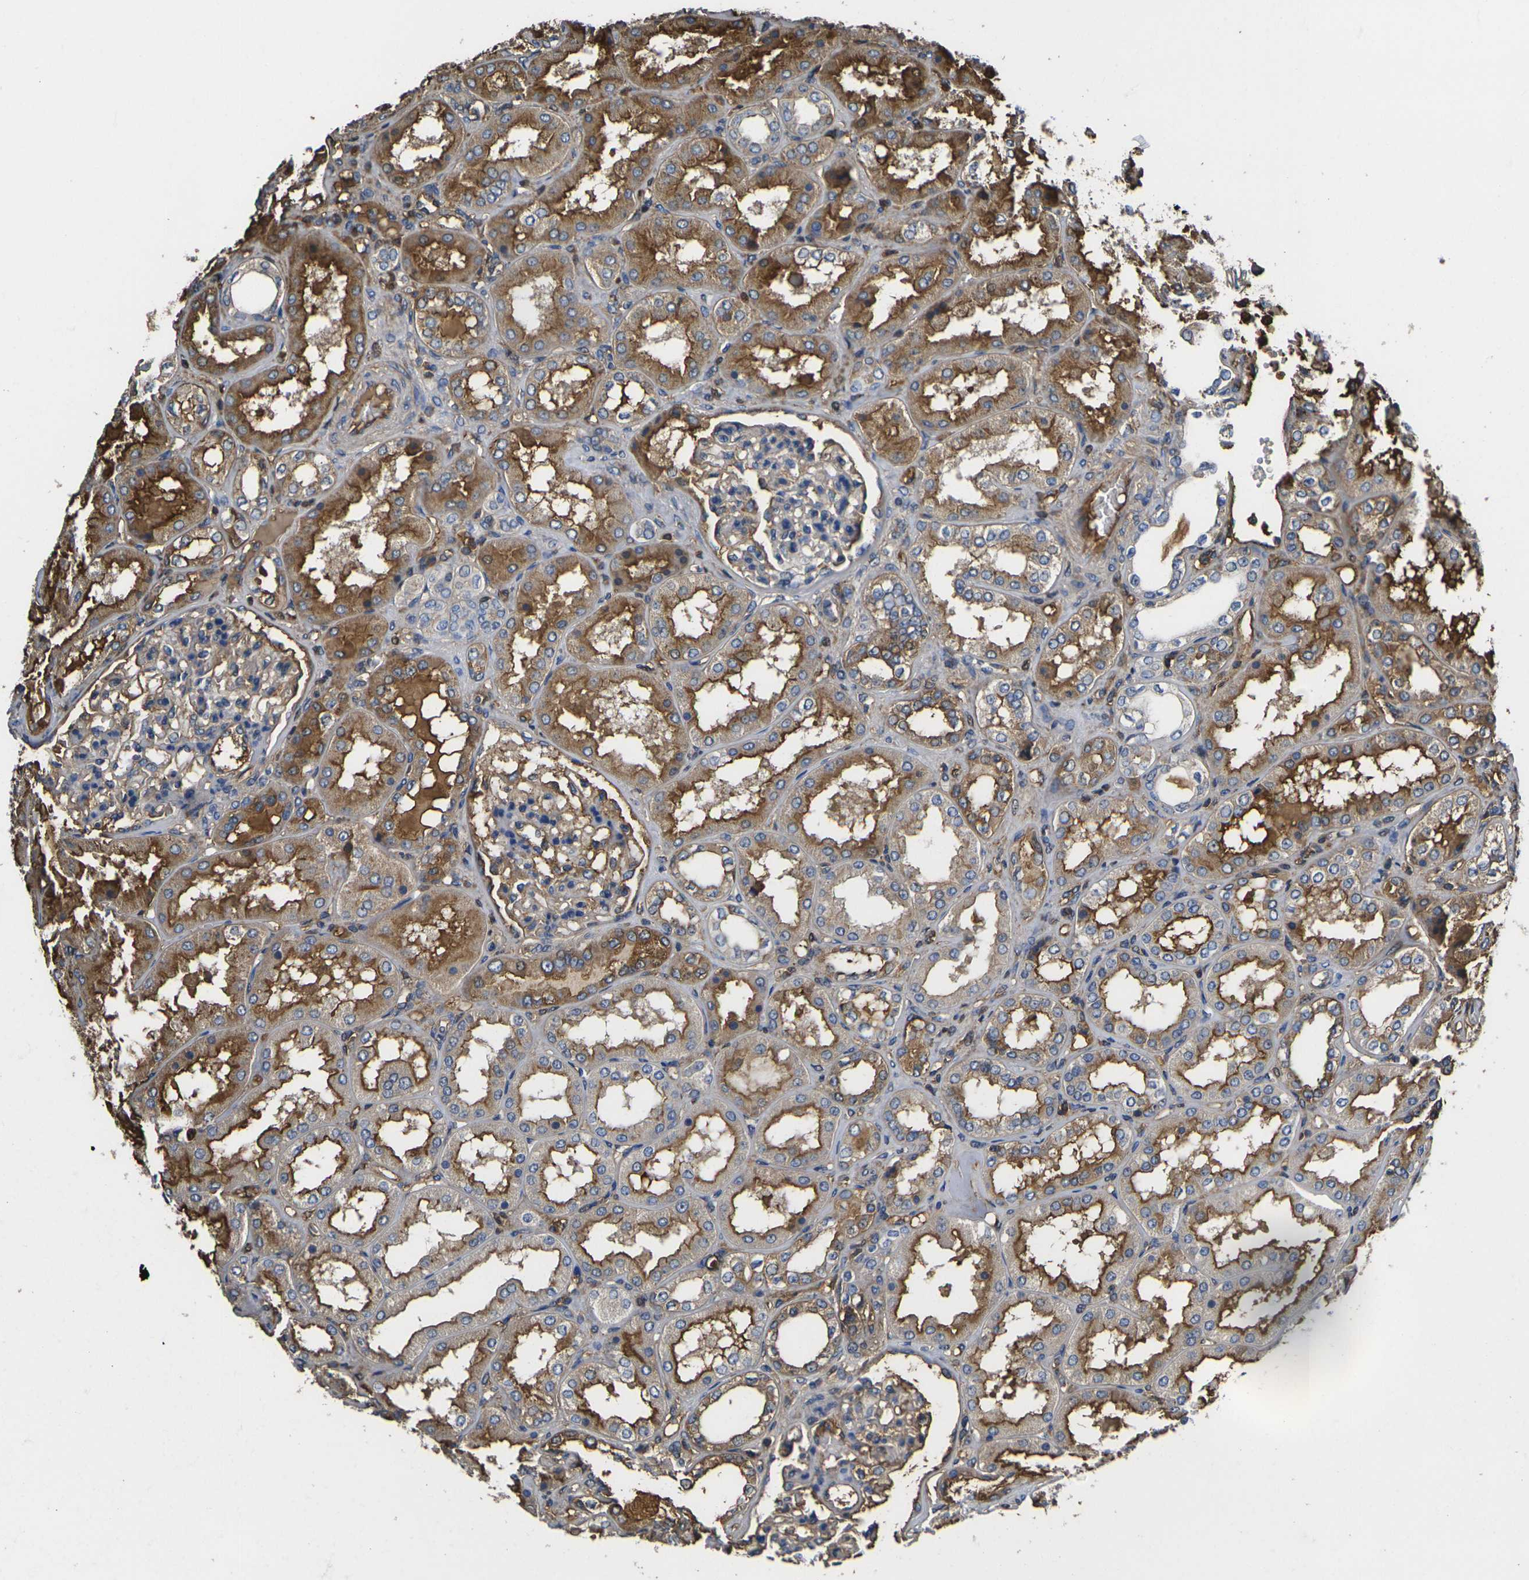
{"staining": {"intensity": "moderate", "quantity": ">75%", "location": "cytoplasmic/membranous"}, "tissue": "kidney", "cell_type": "Cells in glomeruli", "image_type": "normal", "snomed": [{"axis": "morphology", "description": "Normal tissue, NOS"}, {"axis": "topography", "description": "Kidney"}], "caption": "The photomicrograph shows a brown stain indicating the presence of a protein in the cytoplasmic/membranous of cells in glomeruli in kidney.", "gene": "HSPG2", "patient": {"sex": "female", "age": 56}}